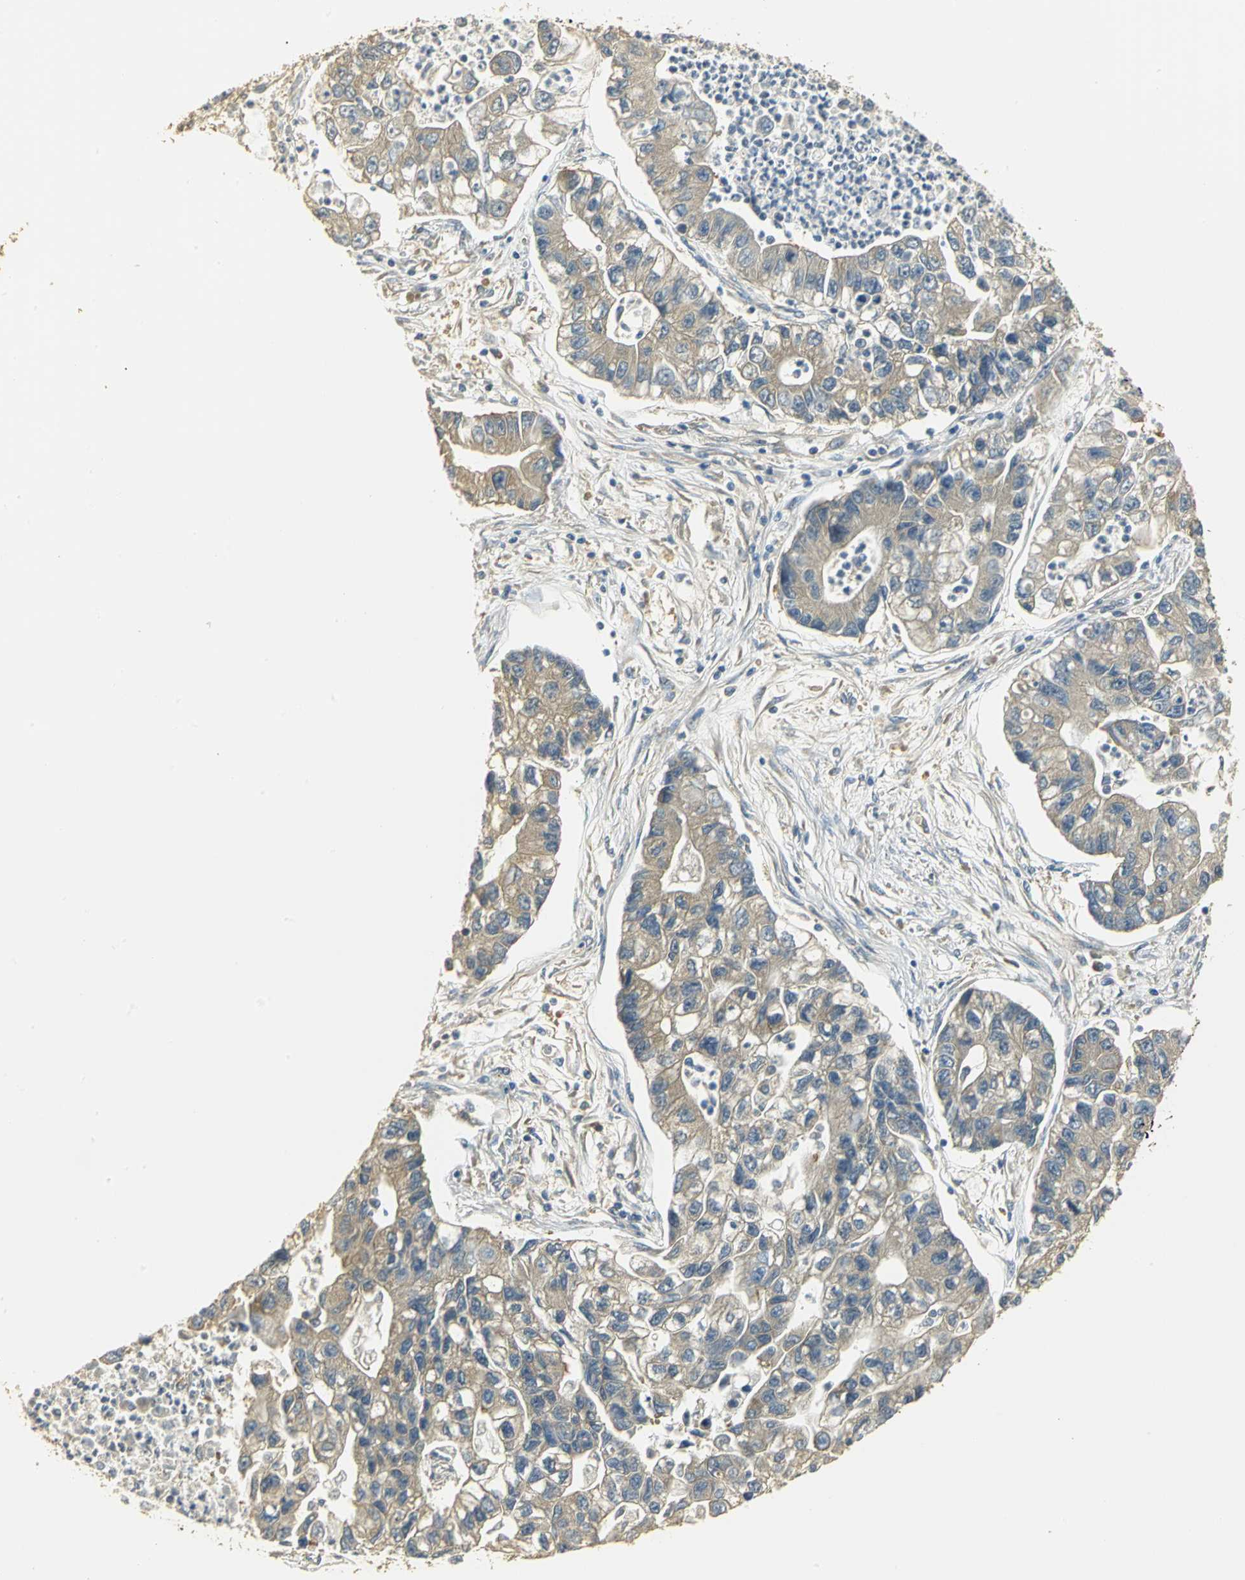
{"staining": {"intensity": "moderate", "quantity": ">75%", "location": "cytoplasmic/membranous"}, "tissue": "lung cancer", "cell_type": "Tumor cells", "image_type": "cancer", "snomed": [{"axis": "morphology", "description": "Adenocarcinoma, NOS"}, {"axis": "topography", "description": "Lung"}], "caption": "Tumor cells display moderate cytoplasmic/membranous positivity in approximately >75% of cells in lung cancer (adenocarcinoma).", "gene": "RARS1", "patient": {"sex": "female", "age": 51}}